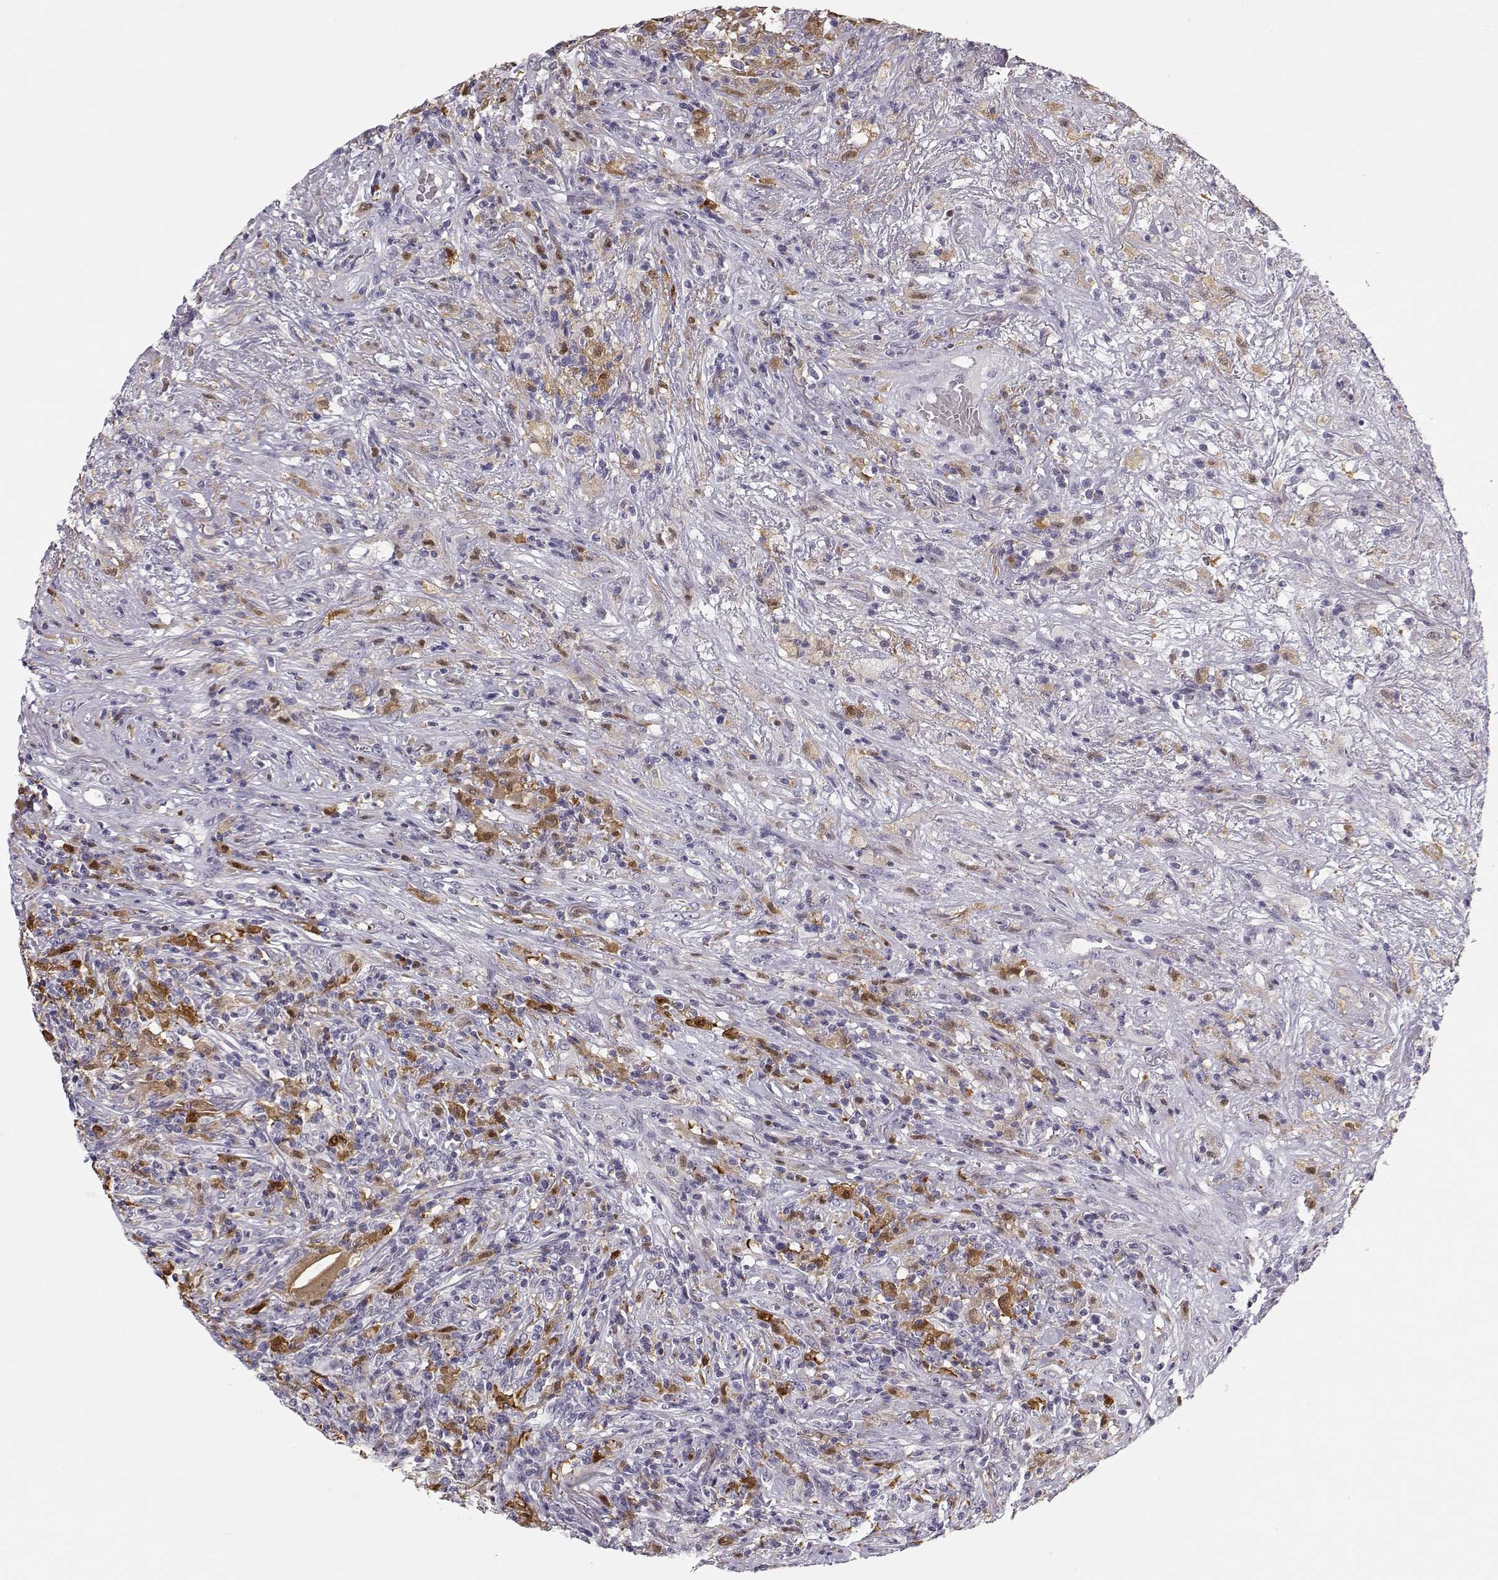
{"staining": {"intensity": "negative", "quantity": "none", "location": "none"}, "tissue": "lymphoma", "cell_type": "Tumor cells", "image_type": "cancer", "snomed": [{"axis": "morphology", "description": "Malignant lymphoma, non-Hodgkin's type, High grade"}, {"axis": "topography", "description": "Lung"}], "caption": "High magnification brightfield microscopy of lymphoma stained with DAB (brown) and counterstained with hematoxylin (blue): tumor cells show no significant staining.", "gene": "HTR7", "patient": {"sex": "male", "age": 79}}